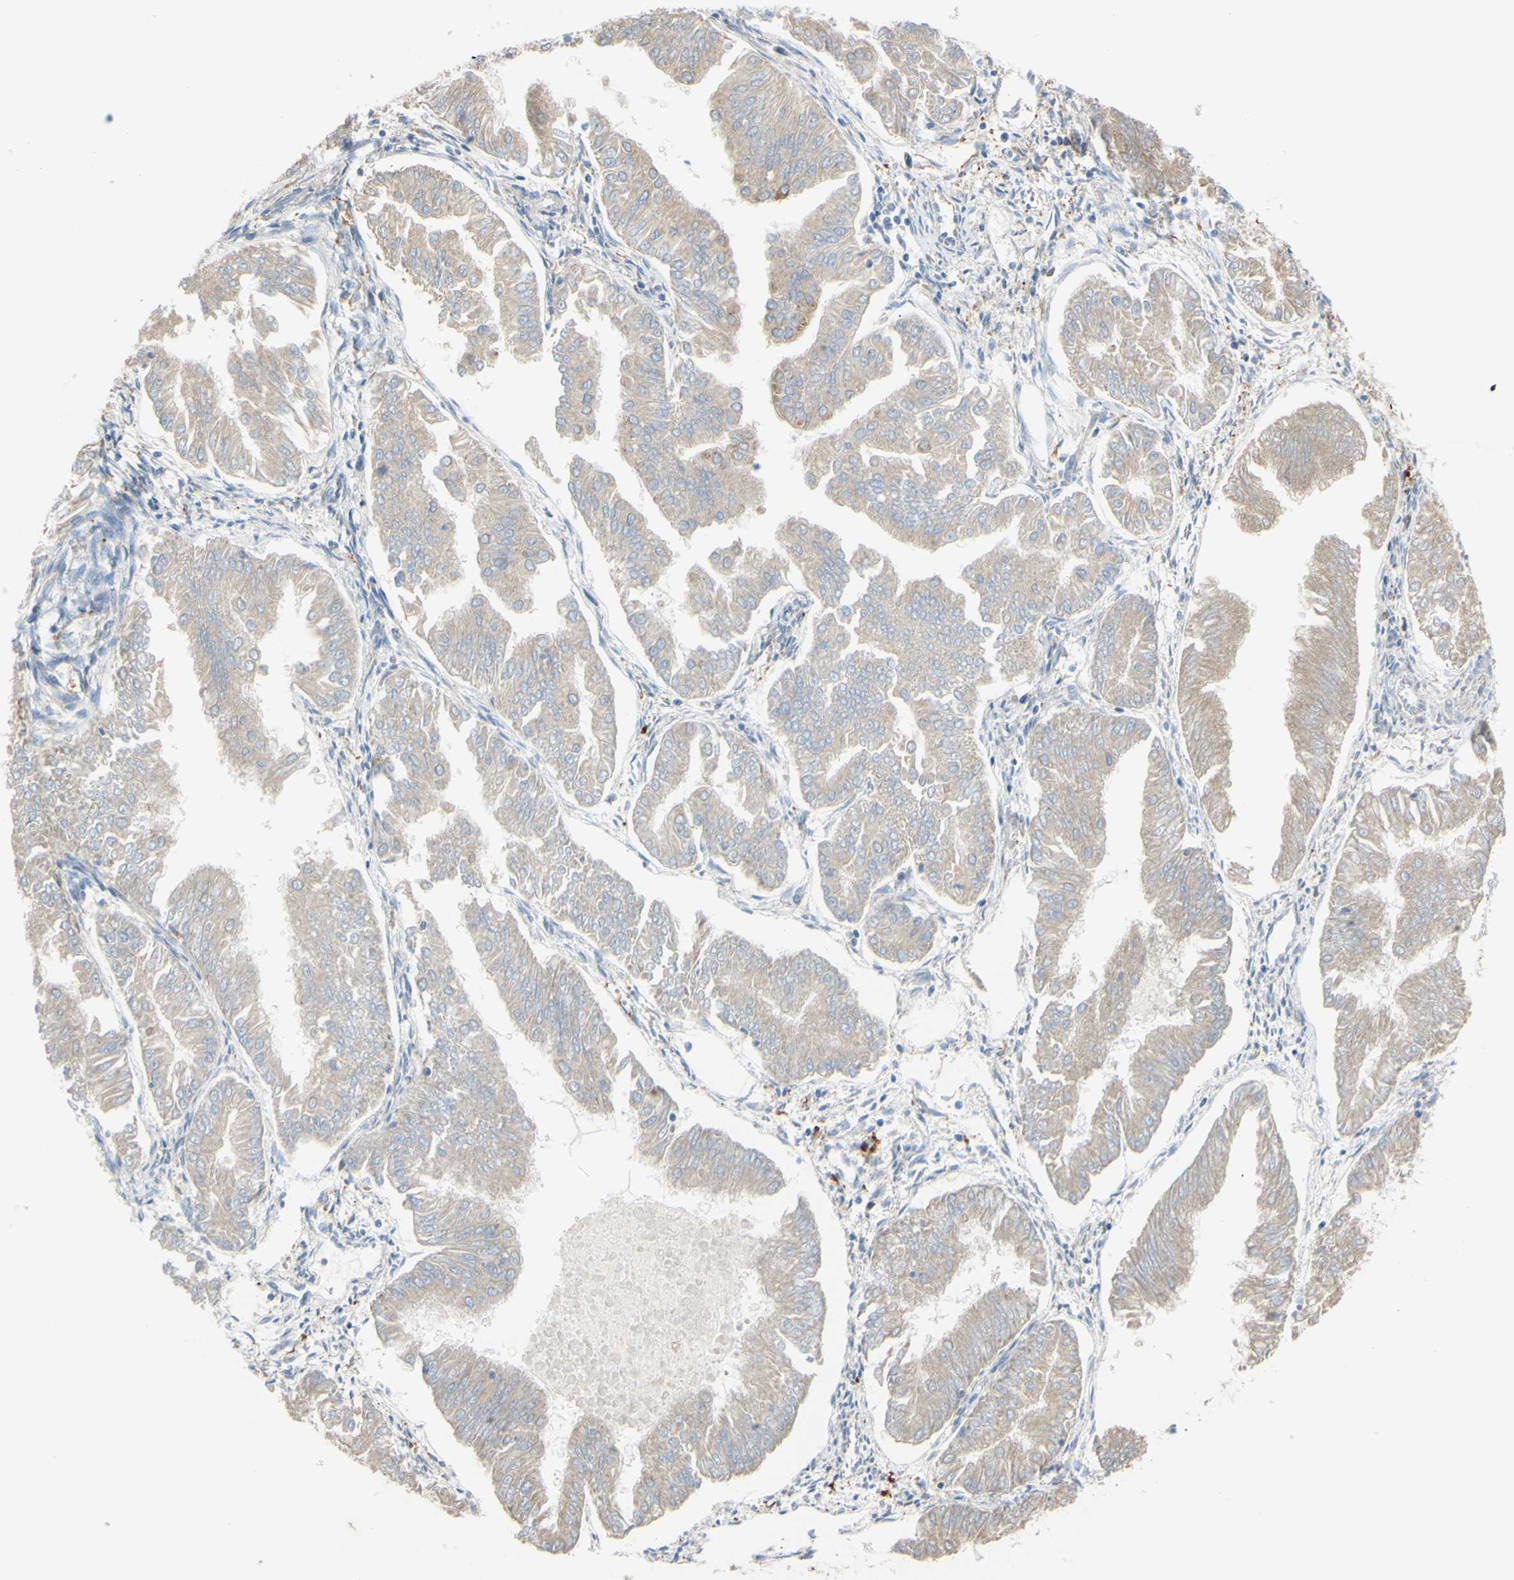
{"staining": {"intensity": "weak", "quantity": ">75%", "location": "cytoplasmic/membranous"}, "tissue": "endometrial cancer", "cell_type": "Tumor cells", "image_type": "cancer", "snomed": [{"axis": "morphology", "description": "Adenocarcinoma, NOS"}, {"axis": "topography", "description": "Endometrium"}], "caption": "Immunohistochemistry (IHC) micrograph of human endometrial adenocarcinoma stained for a protein (brown), which exhibits low levels of weak cytoplasmic/membranous staining in about >75% of tumor cells.", "gene": "CTSD", "patient": {"sex": "female", "age": 53}}